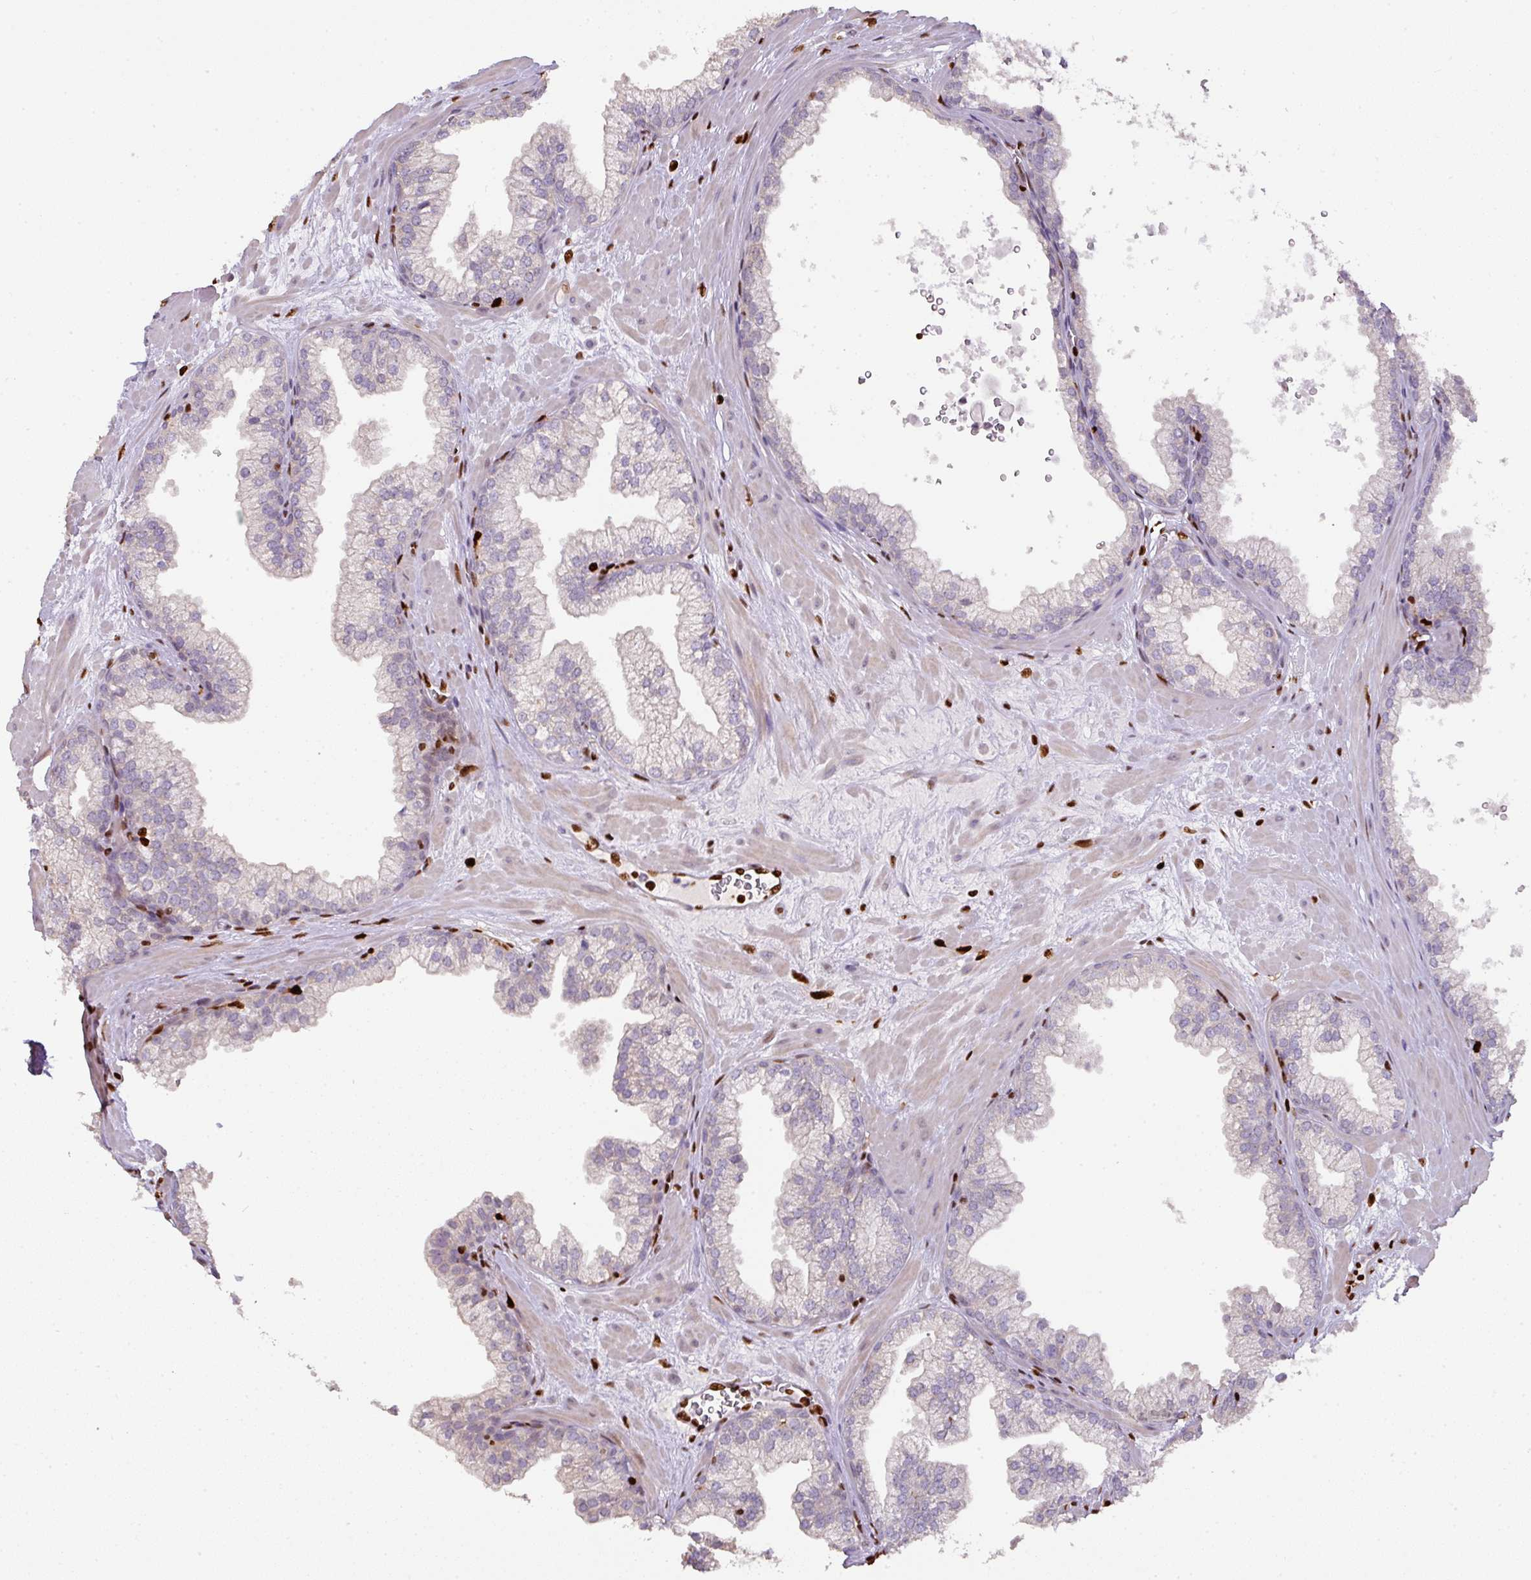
{"staining": {"intensity": "negative", "quantity": "none", "location": "none"}, "tissue": "prostate", "cell_type": "Glandular cells", "image_type": "normal", "snomed": [{"axis": "morphology", "description": "Normal tissue, NOS"}, {"axis": "topography", "description": "Prostate"}, {"axis": "topography", "description": "Peripheral nerve tissue"}], "caption": "DAB (3,3'-diaminobenzidine) immunohistochemical staining of normal prostate demonstrates no significant positivity in glandular cells.", "gene": "SAMHD1", "patient": {"sex": "male", "age": 61}}